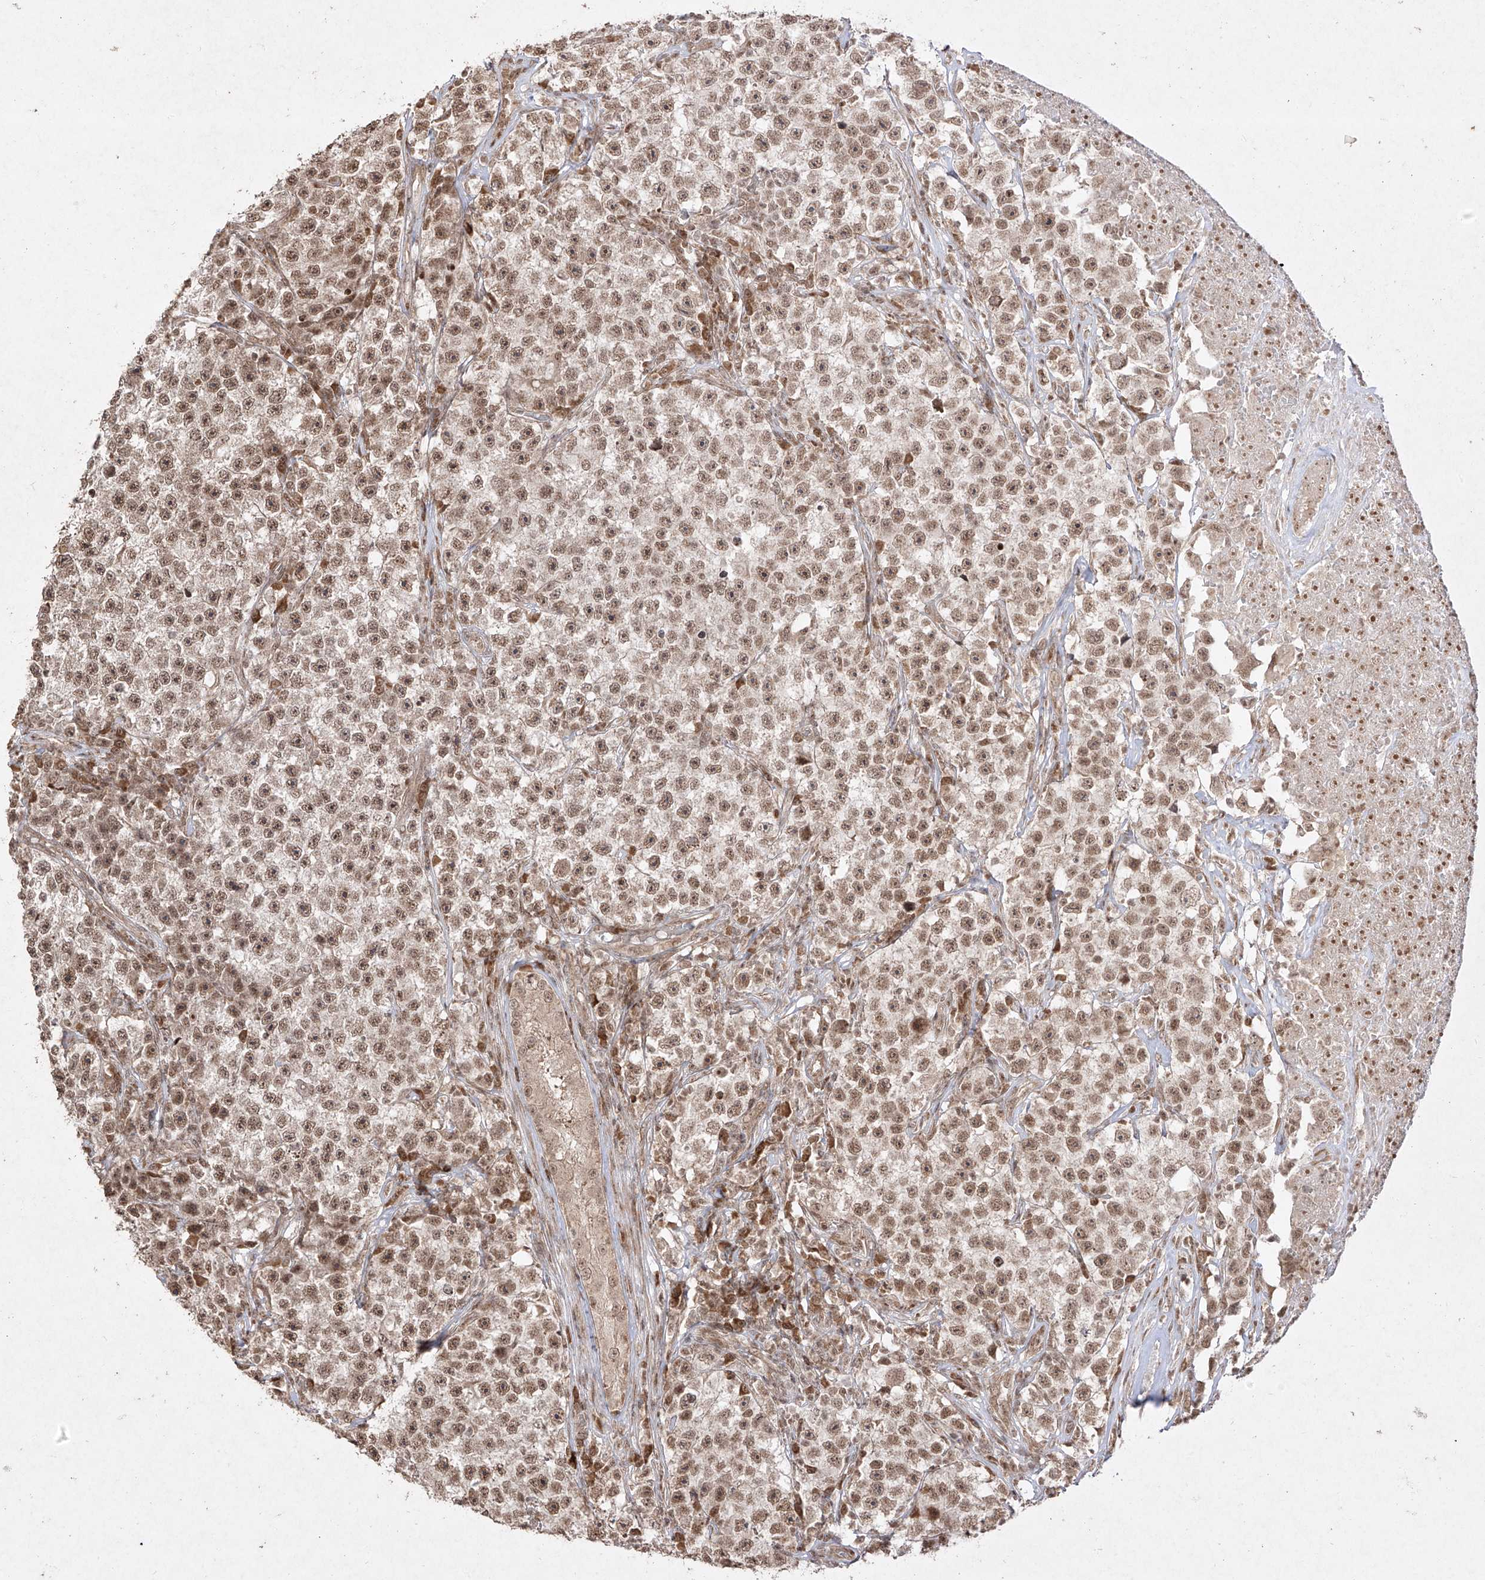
{"staining": {"intensity": "moderate", "quantity": ">75%", "location": "nuclear"}, "tissue": "testis cancer", "cell_type": "Tumor cells", "image_type": "cancer", "snomed": [{"axis": "morphology", "description": "Seminoma, NOS"}, {"axis": "topography", "description": "Testis"}], "caption": "The histopathology image demonstrates a brown stain indicating the presence of a protein in the nuclear of tumor cells in testis cancer.", "gene": "SNRNP27", "patient": {"sex": "male", "age": 22}}